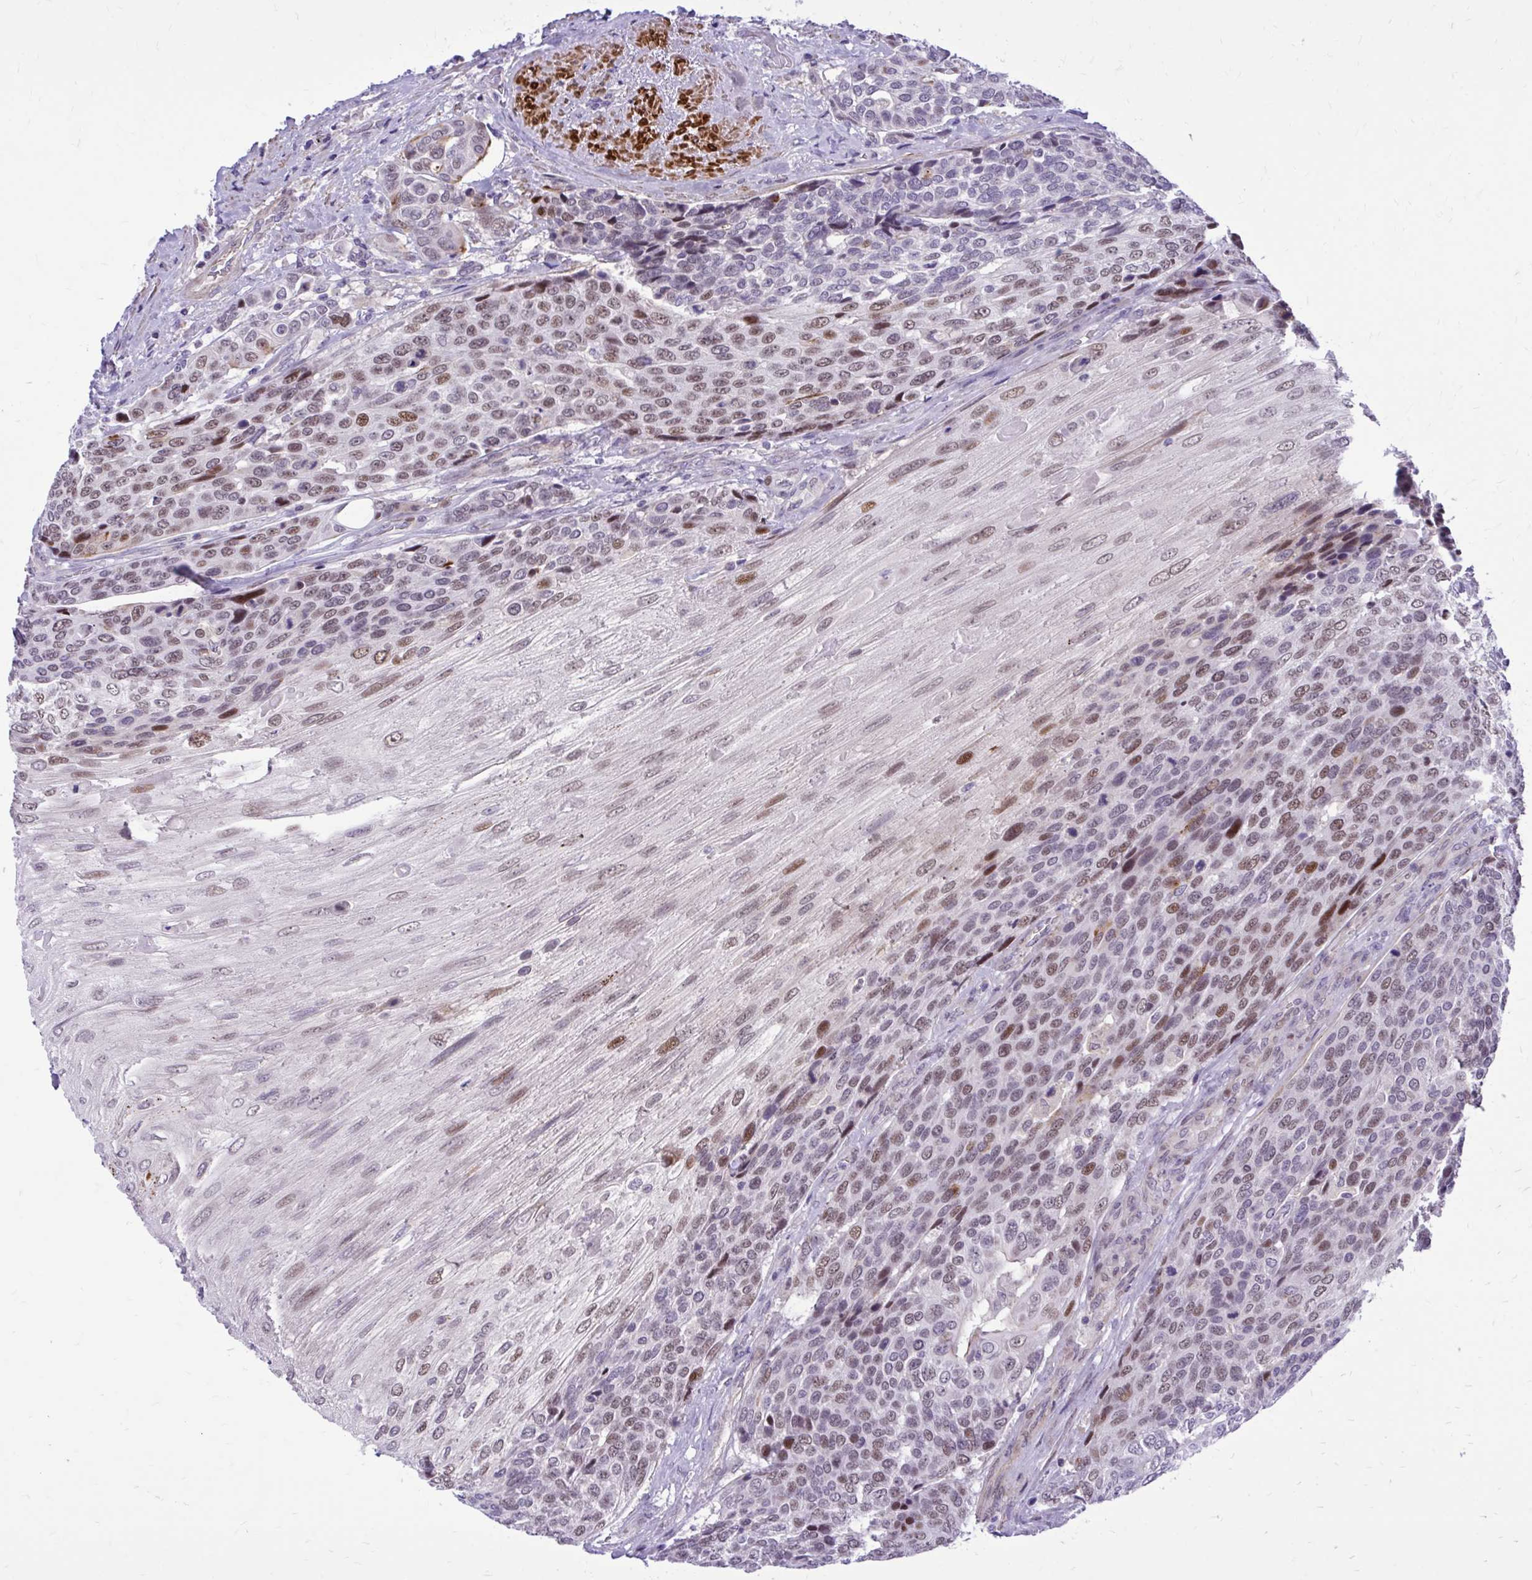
{"staining": {"intensity": "moderate", "quantity": "25%-75%", "location": "nuclear"}, "tissue": "urothelial cancer", "cell_type": "Tumor cells", "image_type": "cancer", "snomed": [{"axis": "morphology", "description": "Urothelial carcinoma, High grade"}, {"axis": "topography", "description": "Urinary bladder"}], "caption": "Immunohistochemical staining of human urothelial carcinoma (high-grade) displays medium levels of moderate nuclear protein positivity in about 25%-75% of tumor cells.", "gene": "ZBTB25", "patient": {"sex": "female", "age": 70}}